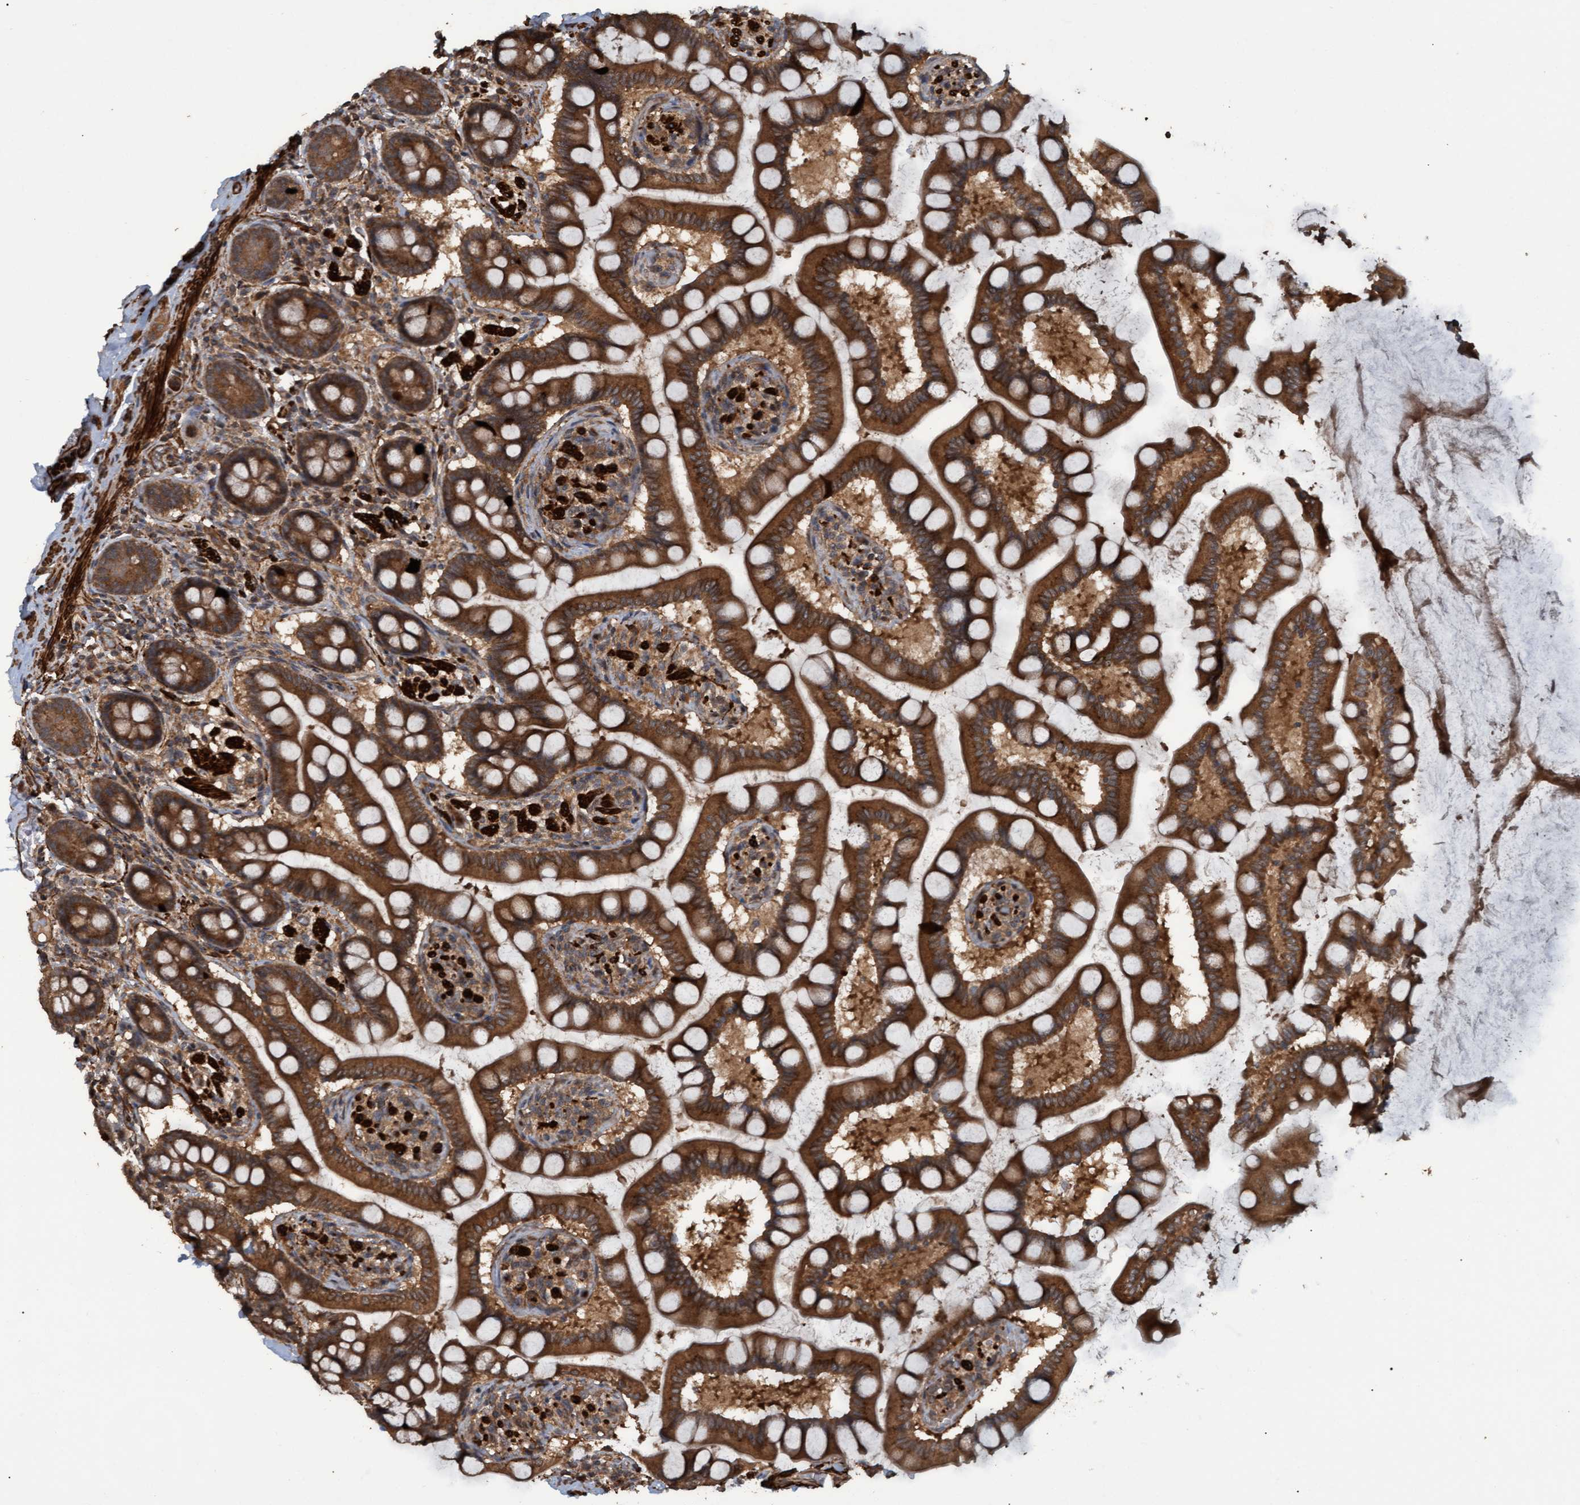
{"staining": {"intensity": "strong", "quantity": ">75%", "location": "cytoplasmic/membranous"}, "tissue": "small intestine", "cell_type": "Glandular cells", "image_type": "normal", "snomed": [{"axis": "morphology", "description": "Normal tissue, NOS"}, {"axis": "topography", "description": "Small intestine"}], "caption": "Immunohistochemical staining of normal small intestine shows high levels of strong cytoplasmic/membranous expression in about >75% of glandular cells.", "gene": "GGT6", "patient": {"sex": "male", "age": 41}}